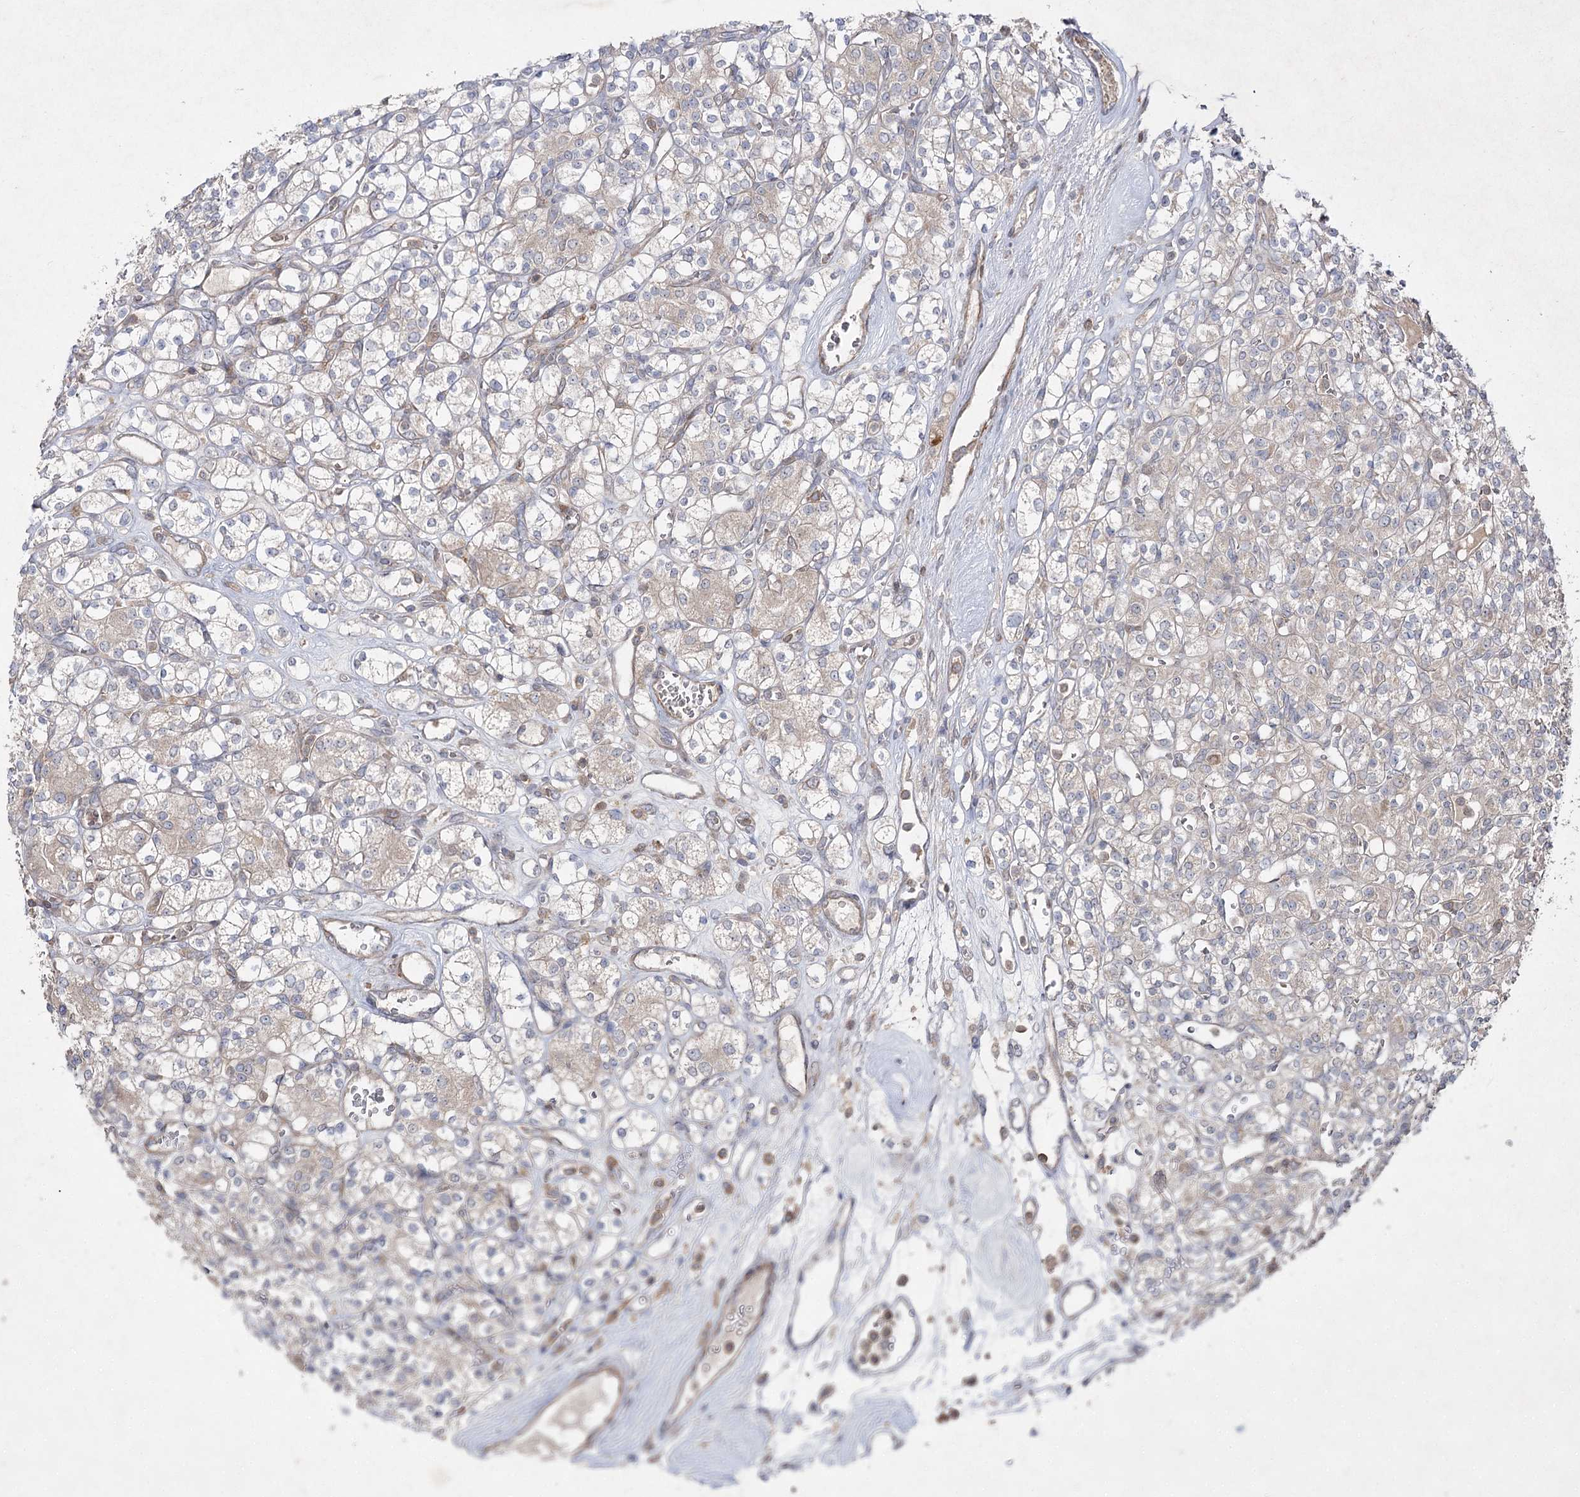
{"staining": {"intensity": "weak", "quantity": "<25%", "location": "cytoplasmic/membranous"}, "tissue": "renal cancer", "cell_type": "Tumor cells", "image_type": "cancer", "snomed": [{"axis": "morphology", "description": "Adenocarcinoma, NOS"}, {"axis": "topography", "description": "Kidney"}], "caption": "Immunohistochemistry of renal cancer (adenocarcinoma) reveals no positivity in tumor cells.", "gene": "CIB2", "patient": {"sex": "male", "age": 77}}